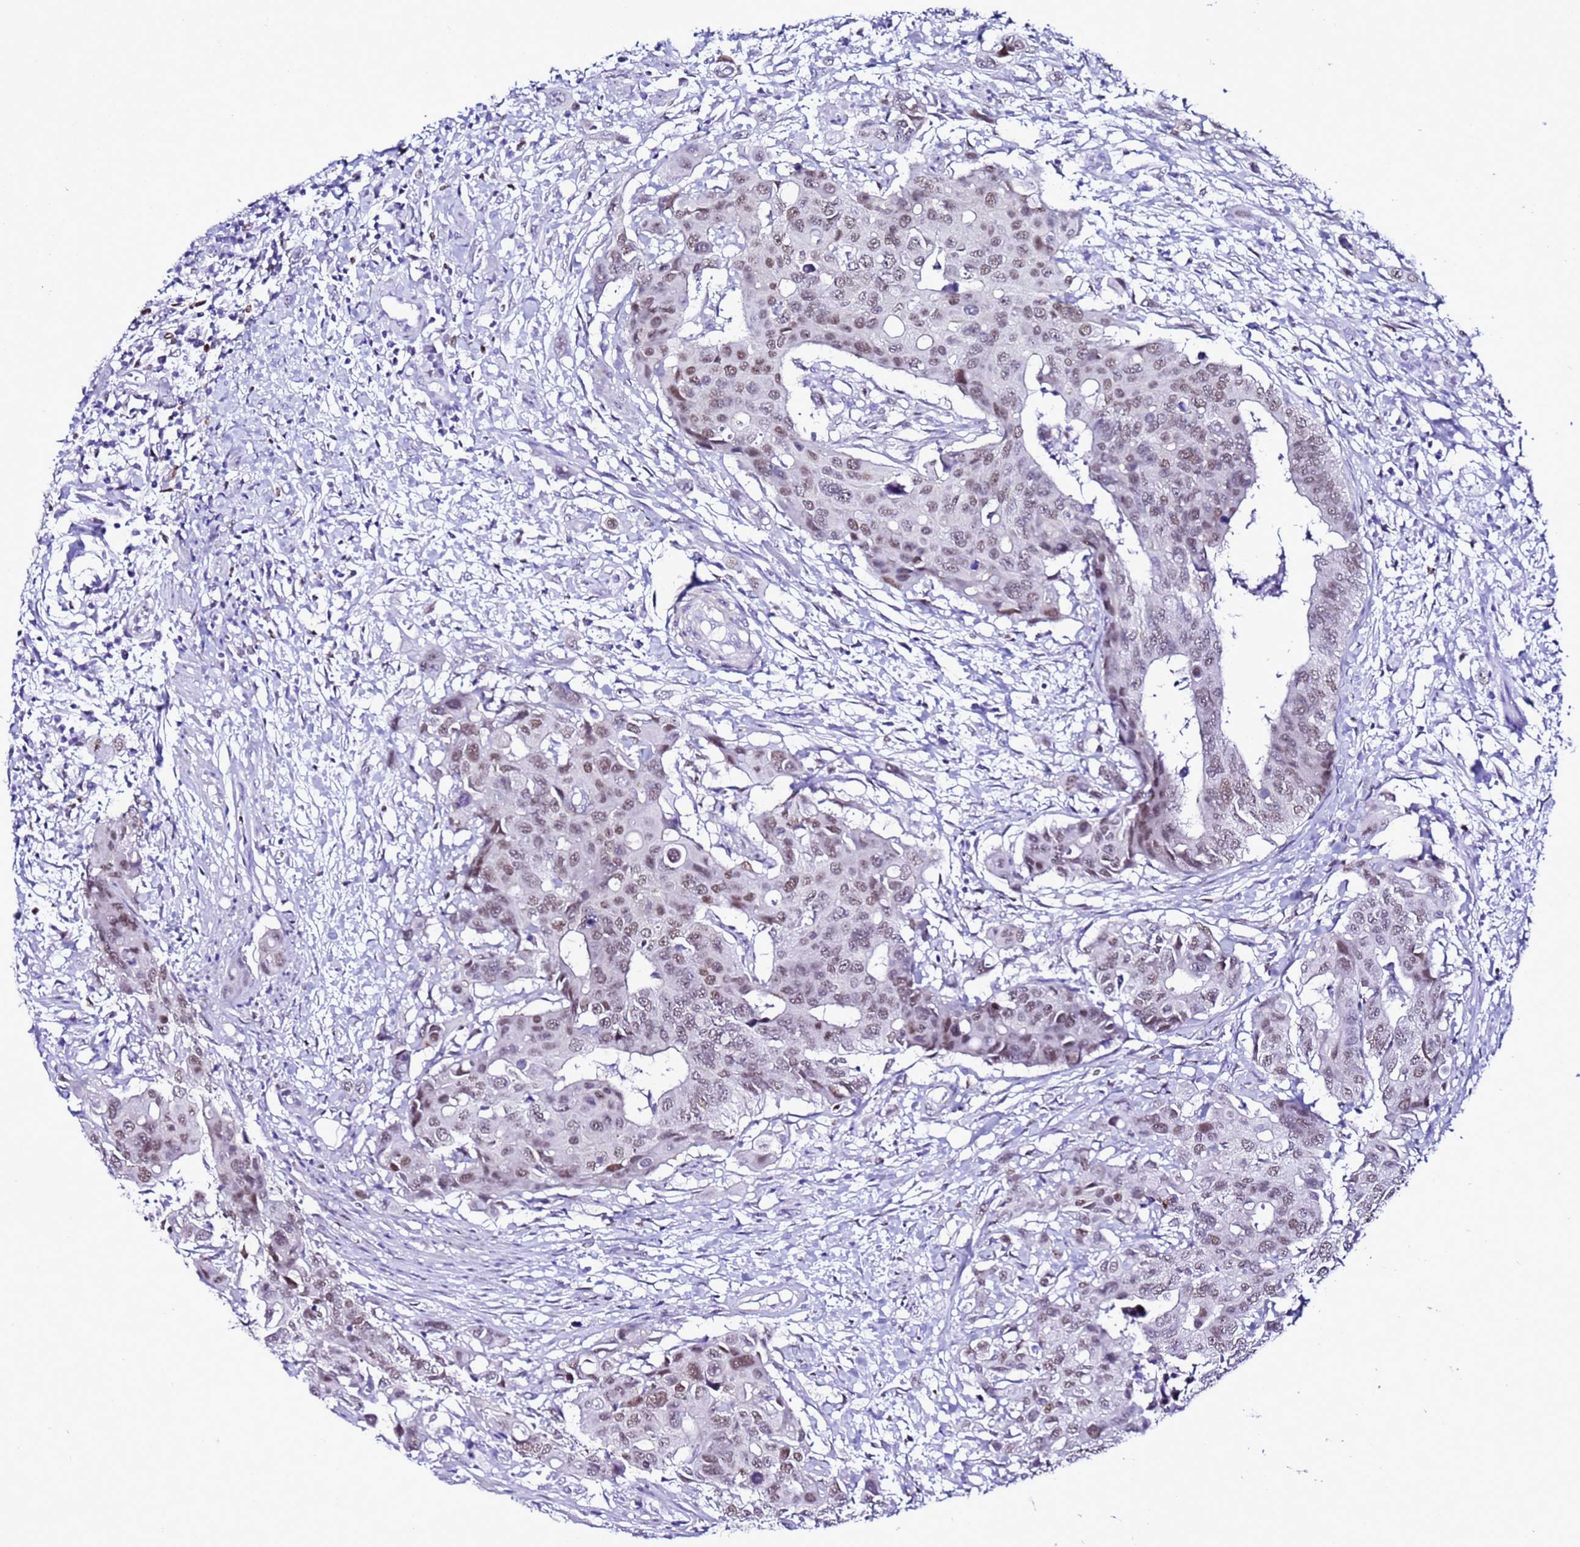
{"staining": {"intensity": "moderate", "quantity": ">75%", "location": "nuclear"}, "tissue": "colorectal cancer", "cell_type": "Tumor cells", "image_type": "cancer", "snomed": [{"axis": "morphology", "description": "Adenocarcinoma, NOS"}, {"axis": "topography", "description": "Colon"}], "caption": "The photomicrograph reveals staining of colorectal cancer, revealing moderate nuclear protein staining (brown color) within tumor cells.", "gene": "BCL7A", "patient": {"sex": "male", "age": 77}}